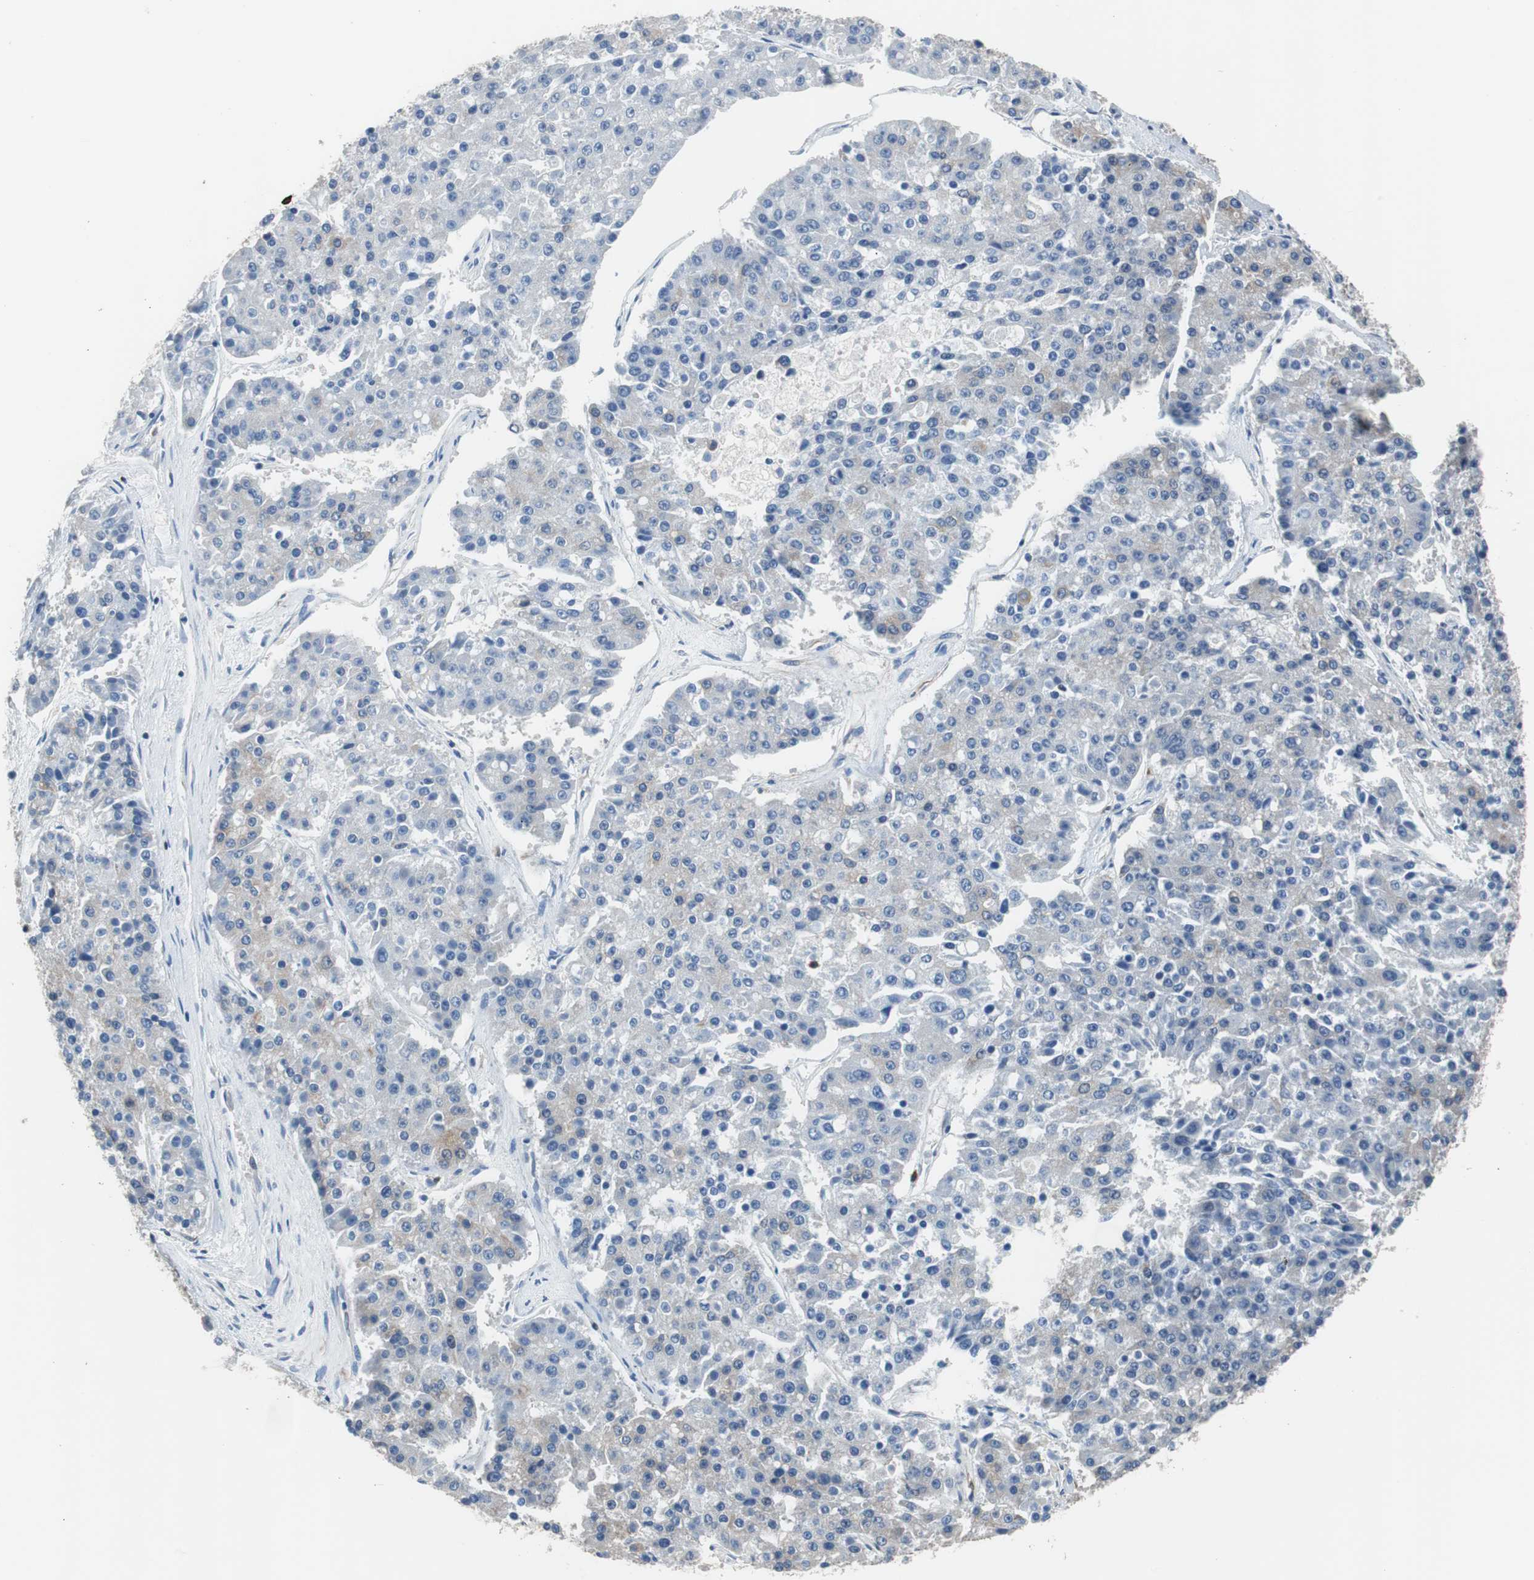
{"staining": {"intensity": "negative", "quantity": "none", "location": "none"}, "tissue": "pancreatic cancer", "cell_type": "Tumor cells", "image_type": "cancer", "snomed": [{"axis": "morphology", "description": "Adenocarcinoma, NOS"}, {"axis": "topography", "description": "Pancreas"}], "caption": "Tumor cells show no significant expression in pancreatic cancer. The staining is performed using DAB (3,3'-diaminobenzidine) brown chromogen with nuclei counter-stained in using hematoxylin.", "gene": "PBXIP1", "patient": {"sex": "male", "age": 50}}